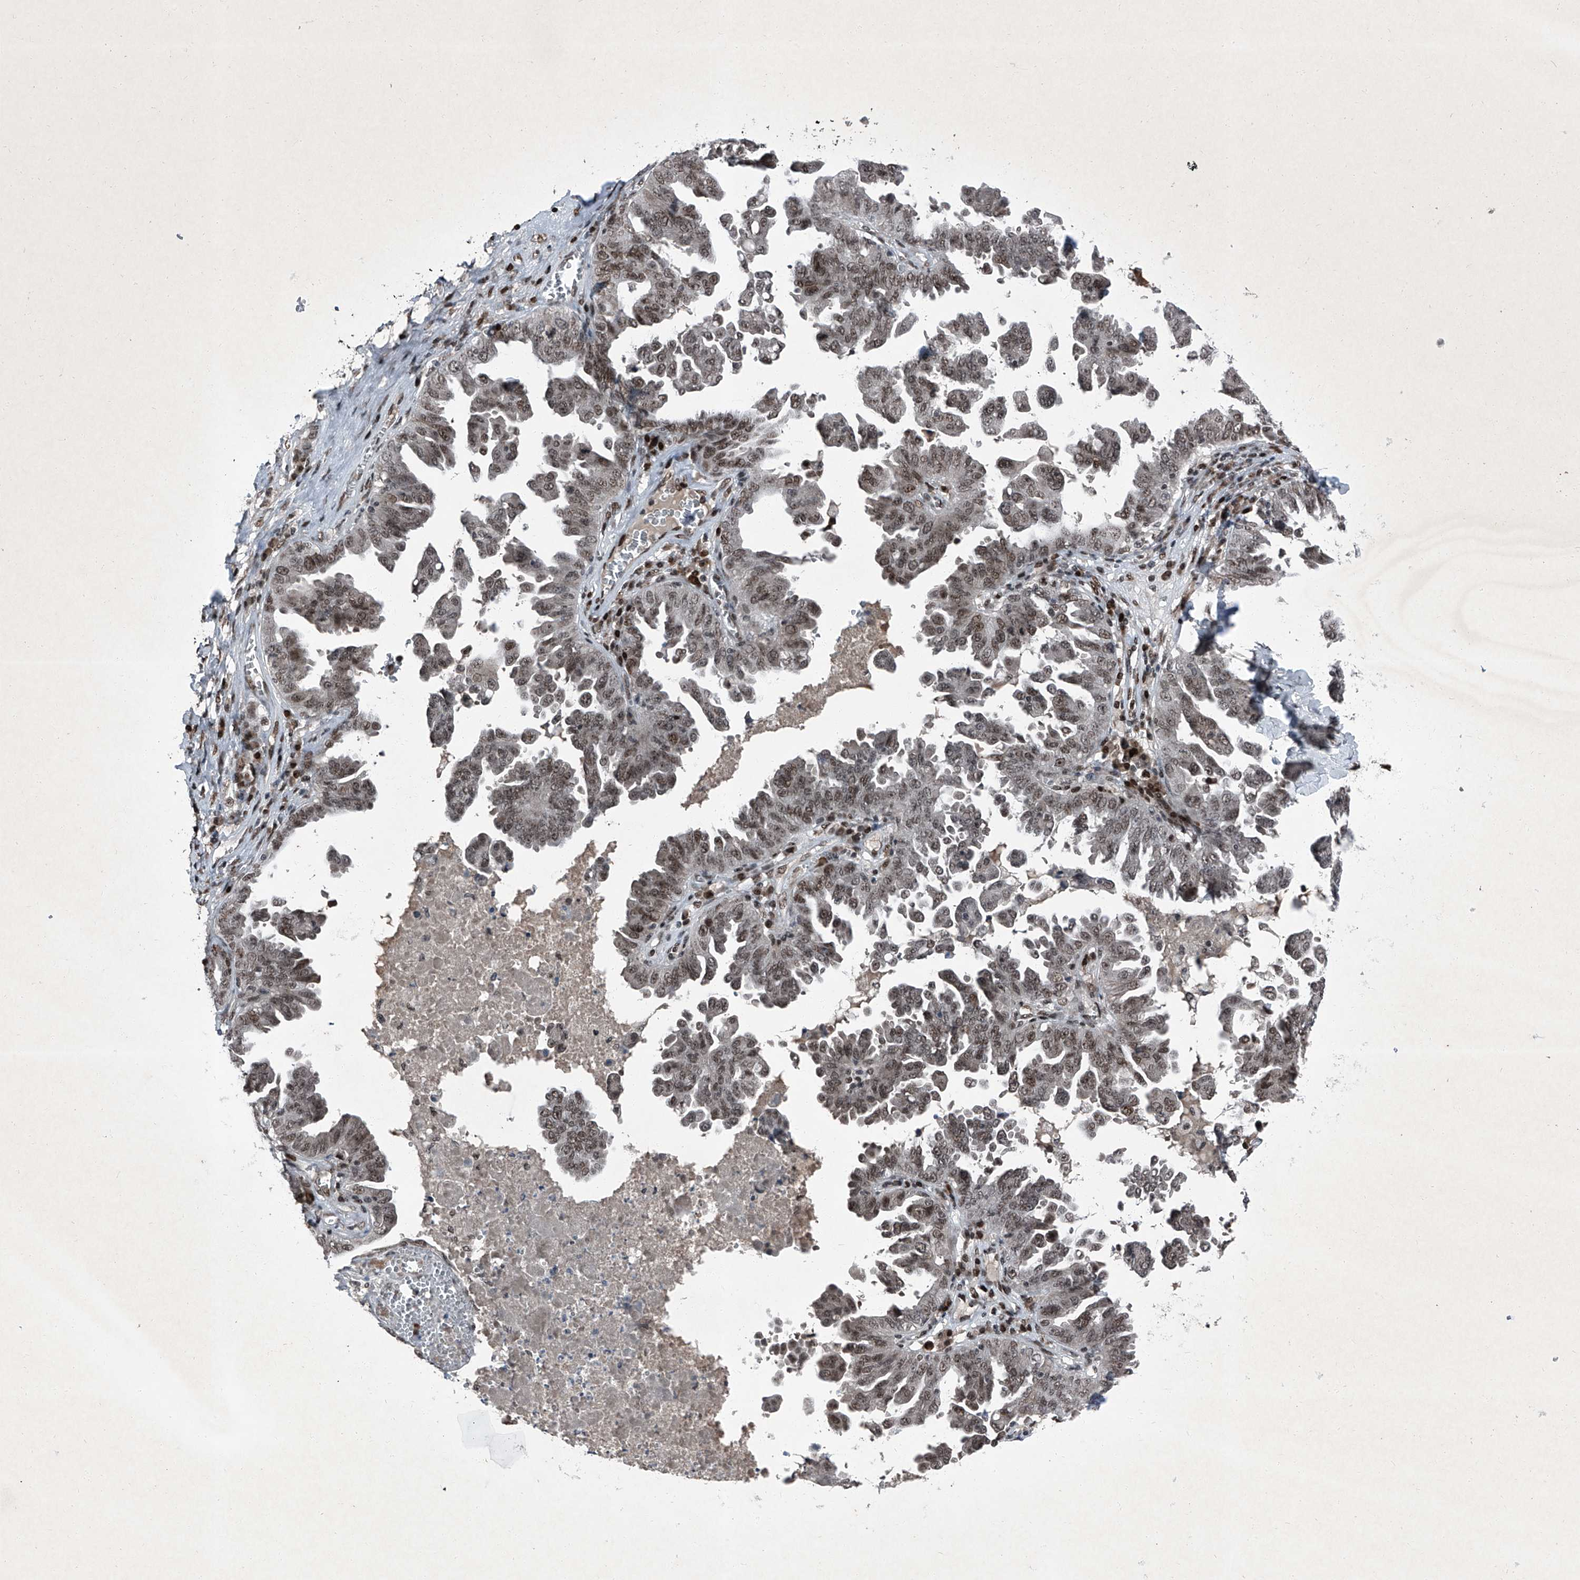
{"staining": {"intensity": "moderate", "quantity": ">75%", "location": "nuclear"}, "tissue": "ovarian cancer", "cell_type": "Tumor cells", "image_type": "cancer", "snomed": [{"axis": "morphology", "description": "Carcinoma, endometroid"}, {"axis": "topography", "description": "Ovary"}], "caption": "The histopathology image exhibits immunohistochemical staining of endometroid carcinoma (ovarian). There is moderate nuclear positivity is identified in about >75% of tumor cells.", "gene": "BMI1", "patient": {"sex": "female", "age": 62}}